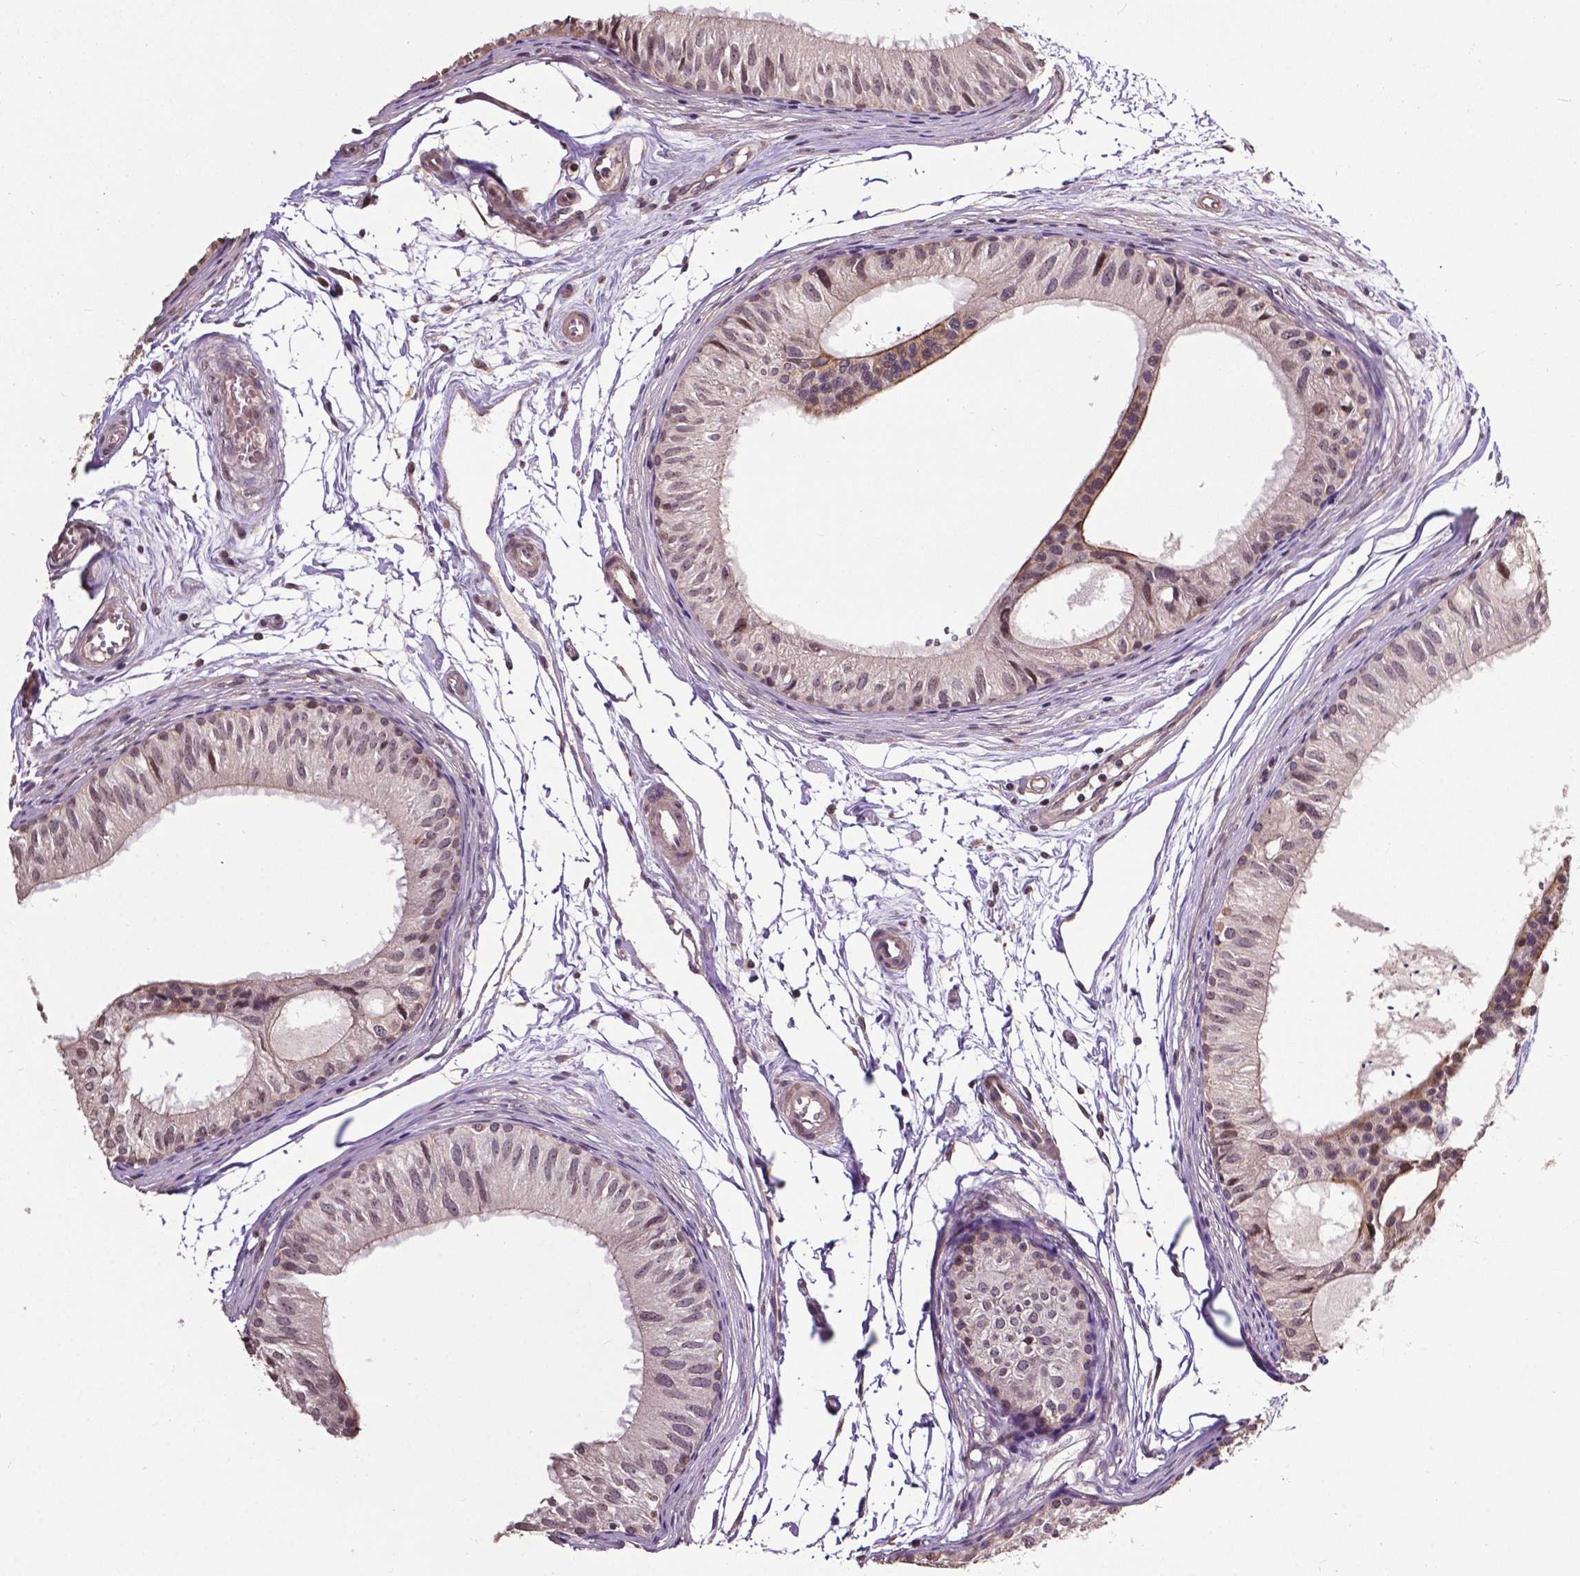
{"staining": {"intensity": "weak", "quantity": "<25%", "location": "cytoplasmic/membranous,nuclear"}, "tissue": "epididymis", "cell_type": "Glandular cells", "image_type": "normal", "snomed": [{"axis": "morphology", "description": "Normal tissue, NOS"}, {"axis": "topography", "description": "Epididymis"}], "caption": "Immunohistochemistry (IHC) of normal human epididymis displays no positivity in glandular cells. (DAB (3,3'-diaminobenzidine) immunohistochemistry visualized using brightfield microscopy, high magnification).", "gene": "GLRA2", "patient": {"sex": "male", "age": 25}}